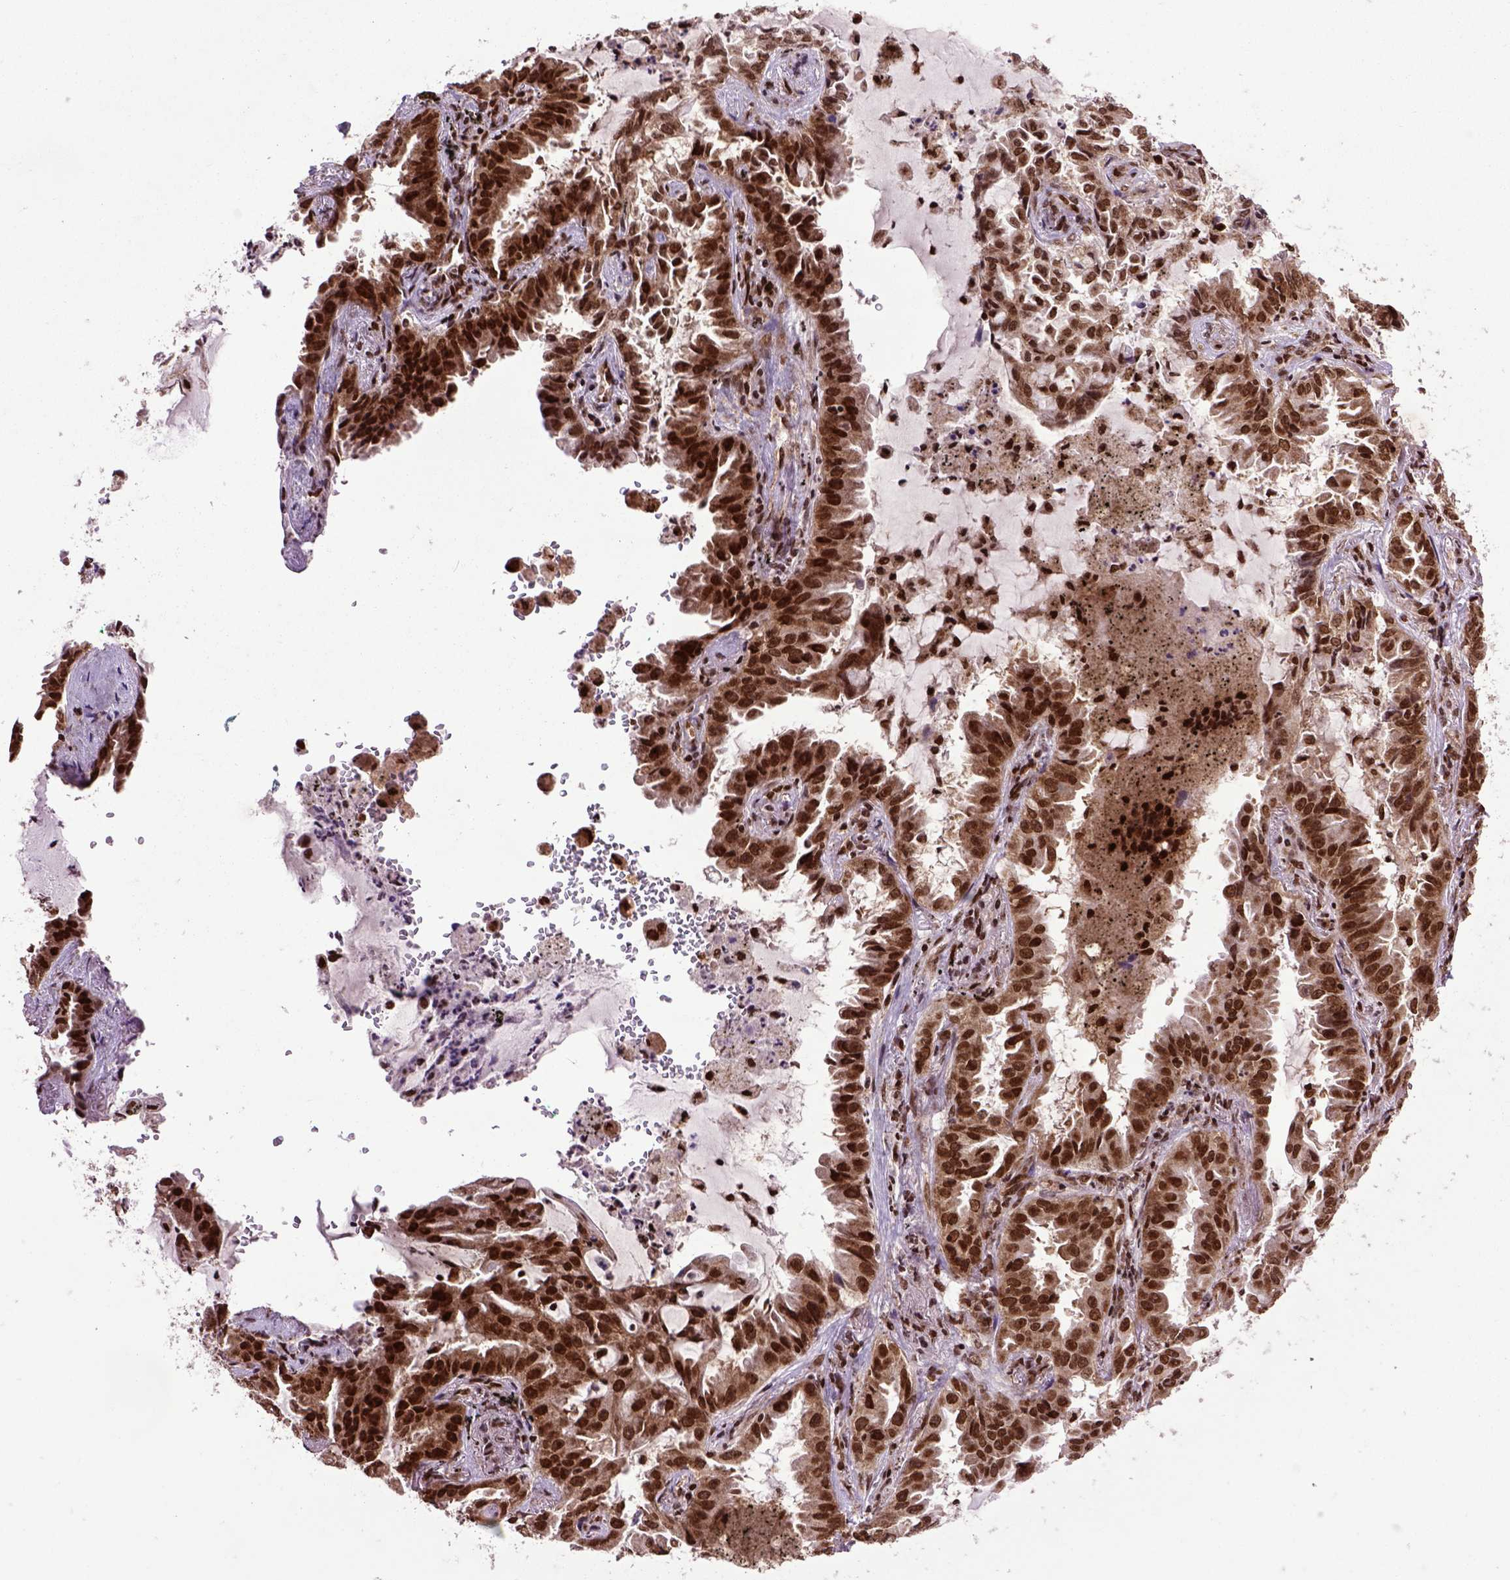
{"staining": {"intensity": "strong", "quantity": ">75%", "location": "cytoplasmic/membranous,nuclear"}, "tissue": "lung cancer", "cell_type": "Tumor cells", "image_type": "cancer", "snomed": [{"axis": "morphology", "description": "Adenocarcinoma, NOS"}, {"axis": "topography", "description": "Lung"}], "caption": "IHC histopathology image of neoplastic tissue: lung cancer stained using immunohistochemistry displays high levels of strong protein expression localized specifically in the cytoplasmic/membranous and nuclear of tumor cells, appearing as a cytoplasmic/membranous and nuclear brown color.", "gene": "CELF1", "patient": {"sex": "female", "age": 52}}